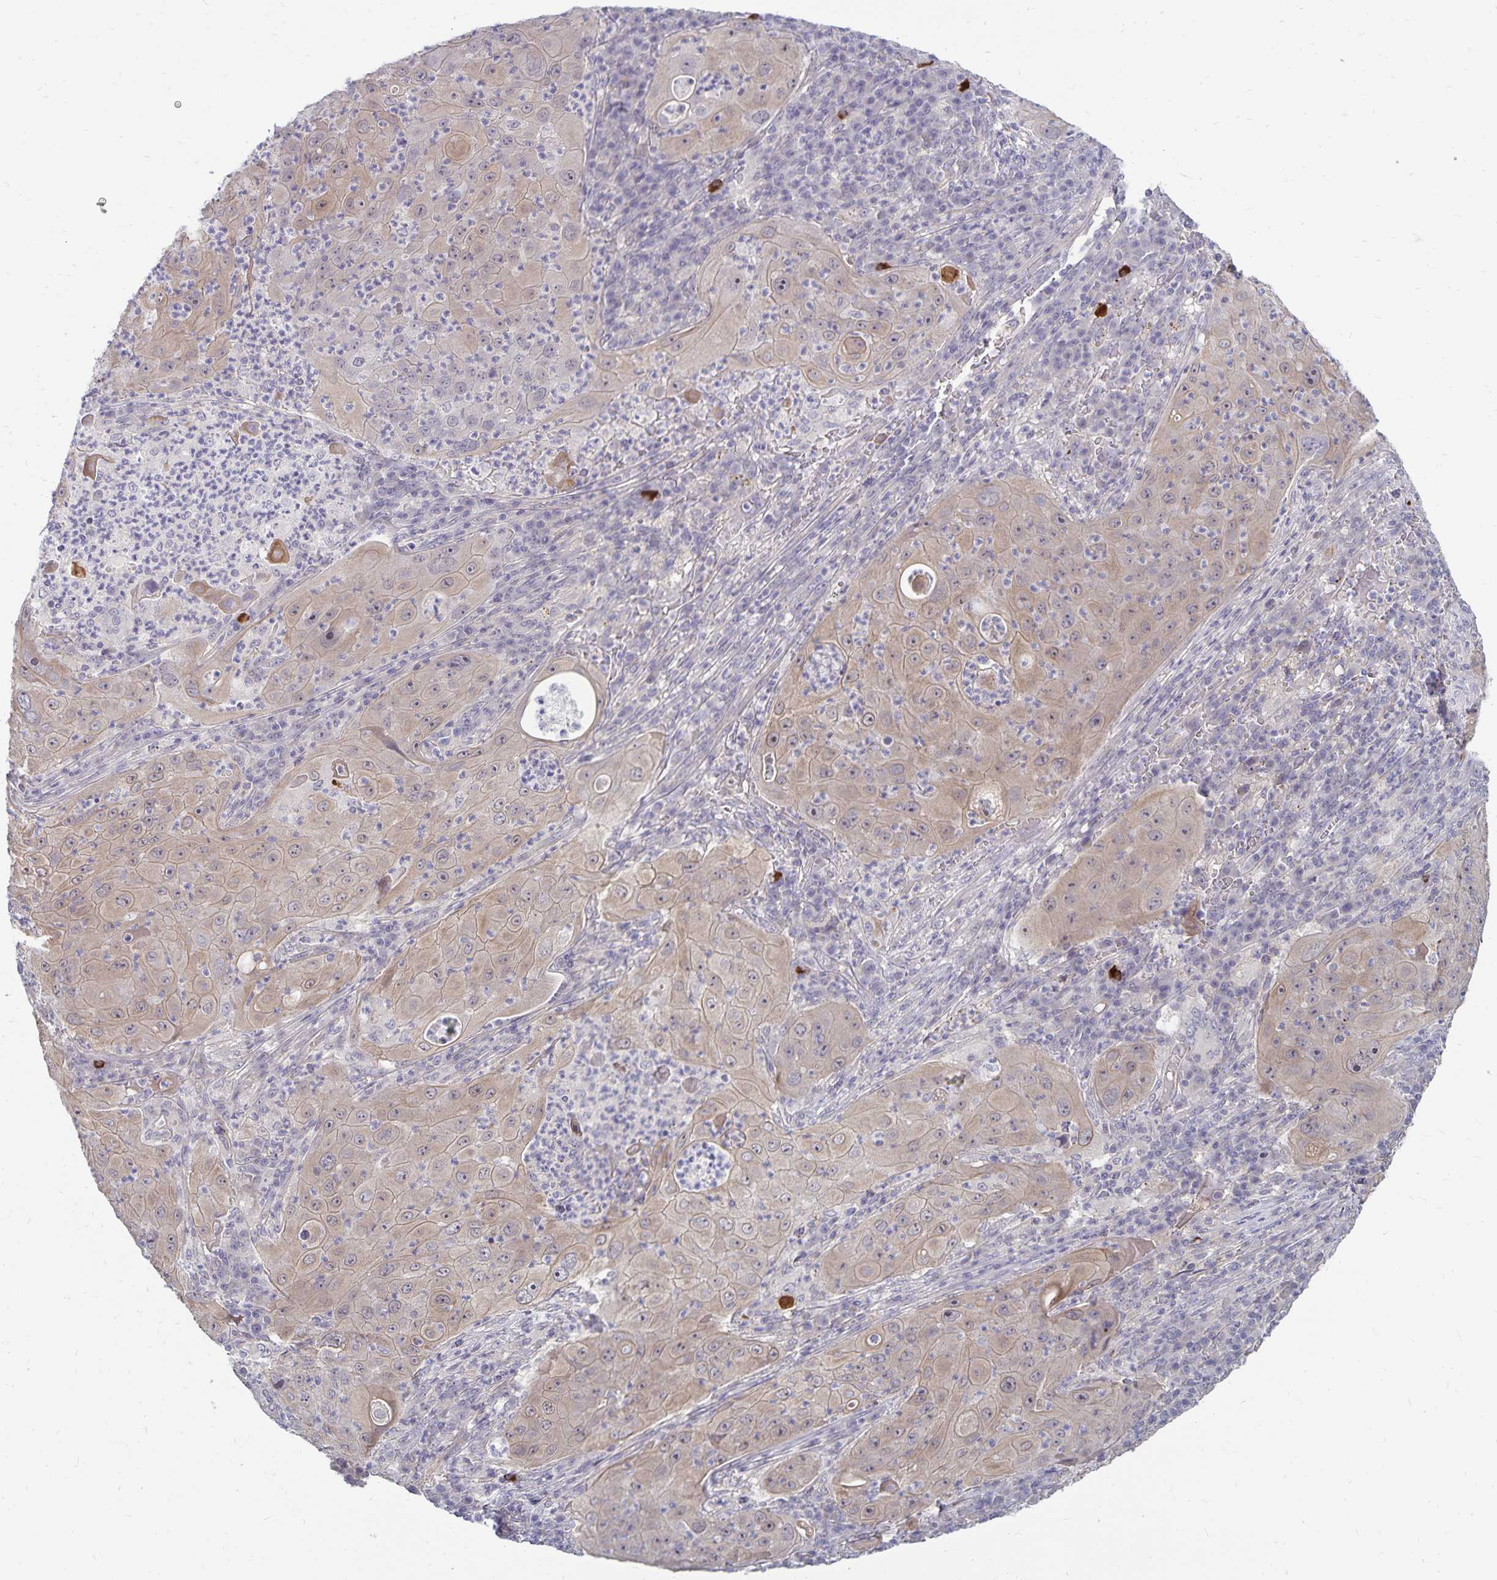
{"staining": {"intensity": "weak", "quantity": "25%-75%", "location": "cytoplasmic/membranous"}, "tissue": "lung cancer", "cell_type": "Tumor cells", "image_type": "cancer", "snomed": [{"axis": "morphology", "description": "Squamous cell carcinoma, NOS"}, {"axis": "topography", "description": "Lung"}], "caption": "Immunohistochemical staining of human lung squamous cell carcinoma exhibits weak cytoplasmic/membranous protein staining in approximately 25%-75% of tumor cells.", "gene": "CDKN2B", "patient": {"sex": "female", "age": 59}}